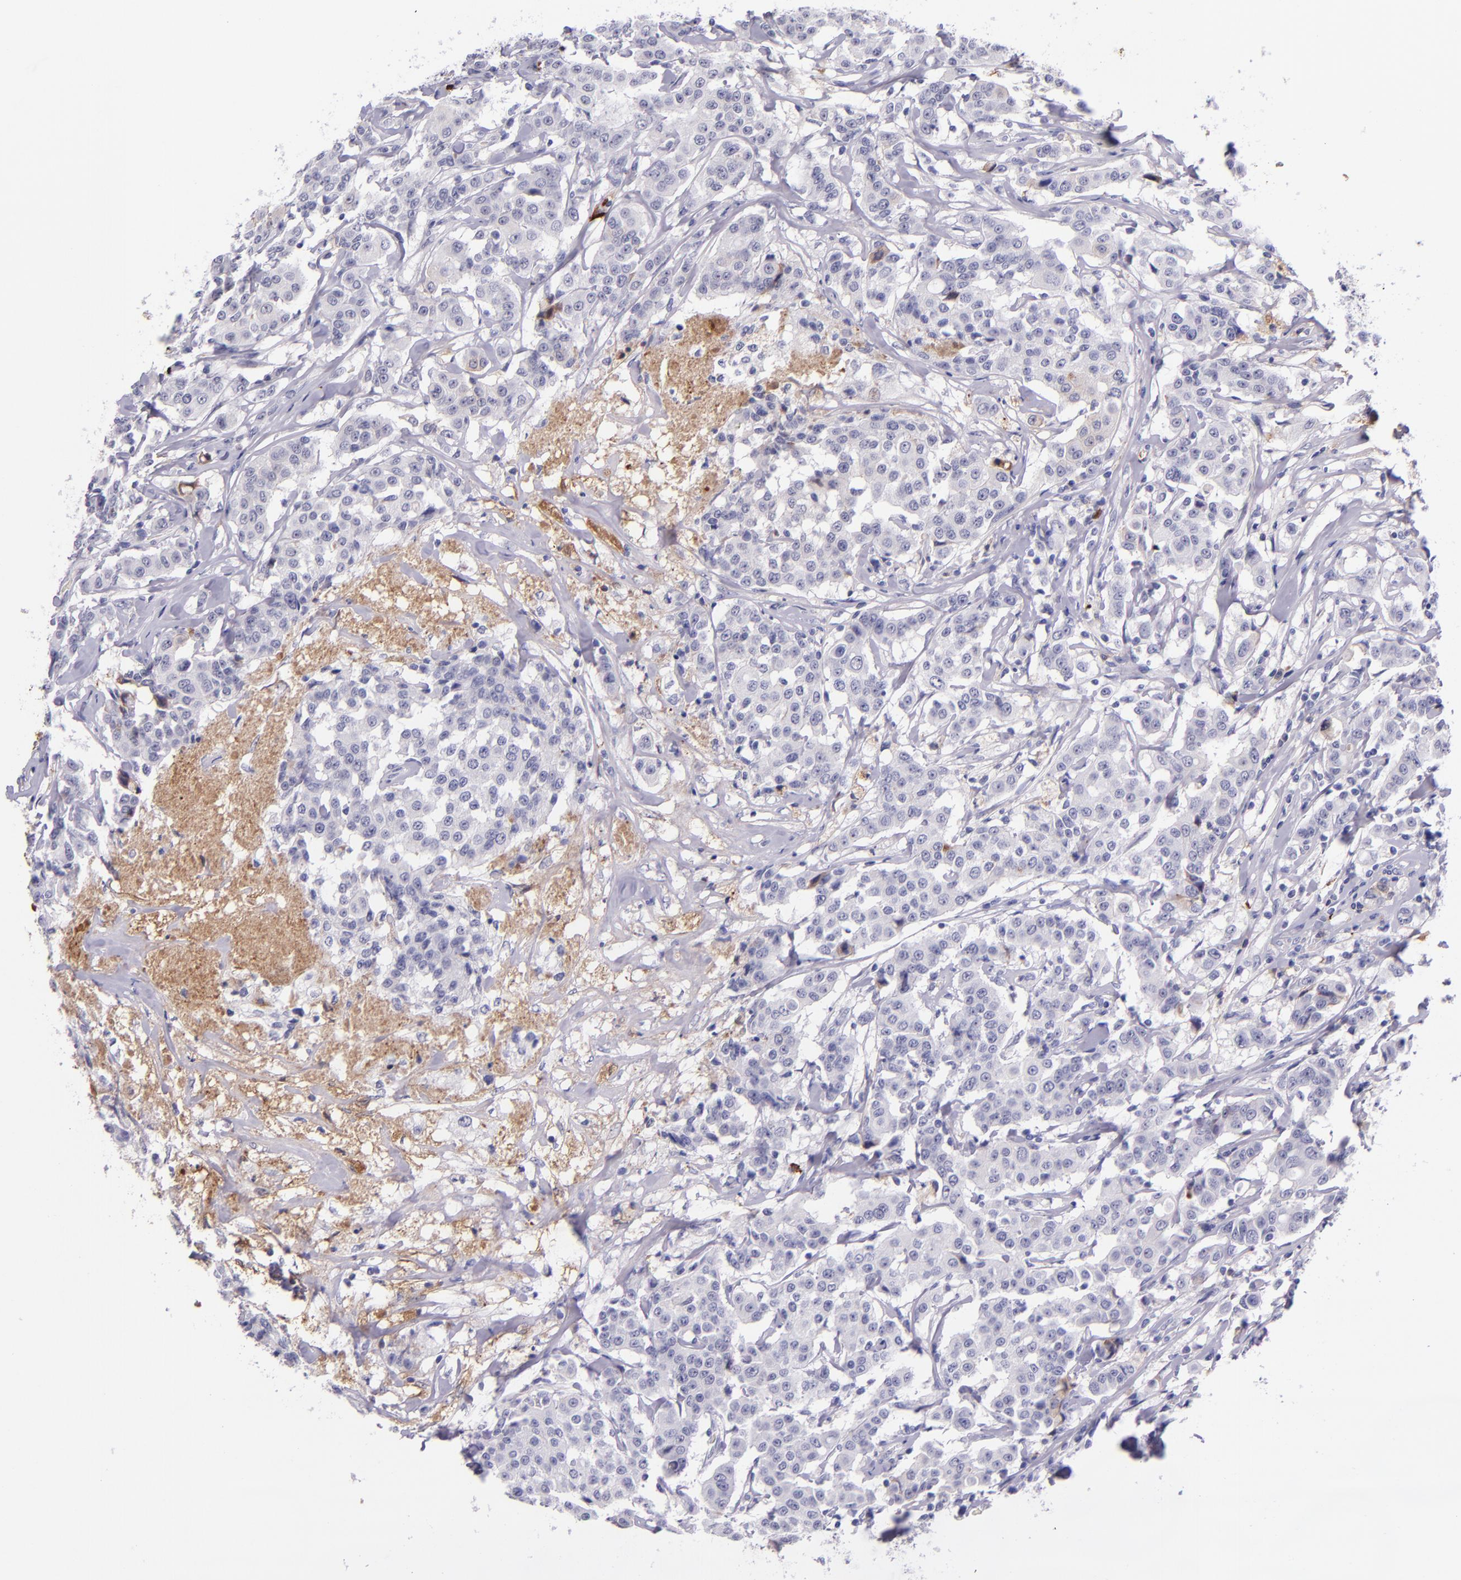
{"staining": {"intensity": "negative", "quantity": "none", "location": "none"}, "tissue": "breast cancer", "cell_type": "Tumor cells", "image_type": "cancer", "snomed": [{"axis": "morphology", "description": "Duct carcinoma"}, {"axis": "topography", "description": "Breast"}], "caption": "Histopathology image shows no significant protein staining in tumor cells of breast invasive ductal carcinoma. (DAB immunohistochemistry (IHC), high magnification).", "gene": "KNG1", "patient": {"sex": "female", "age": 27}}